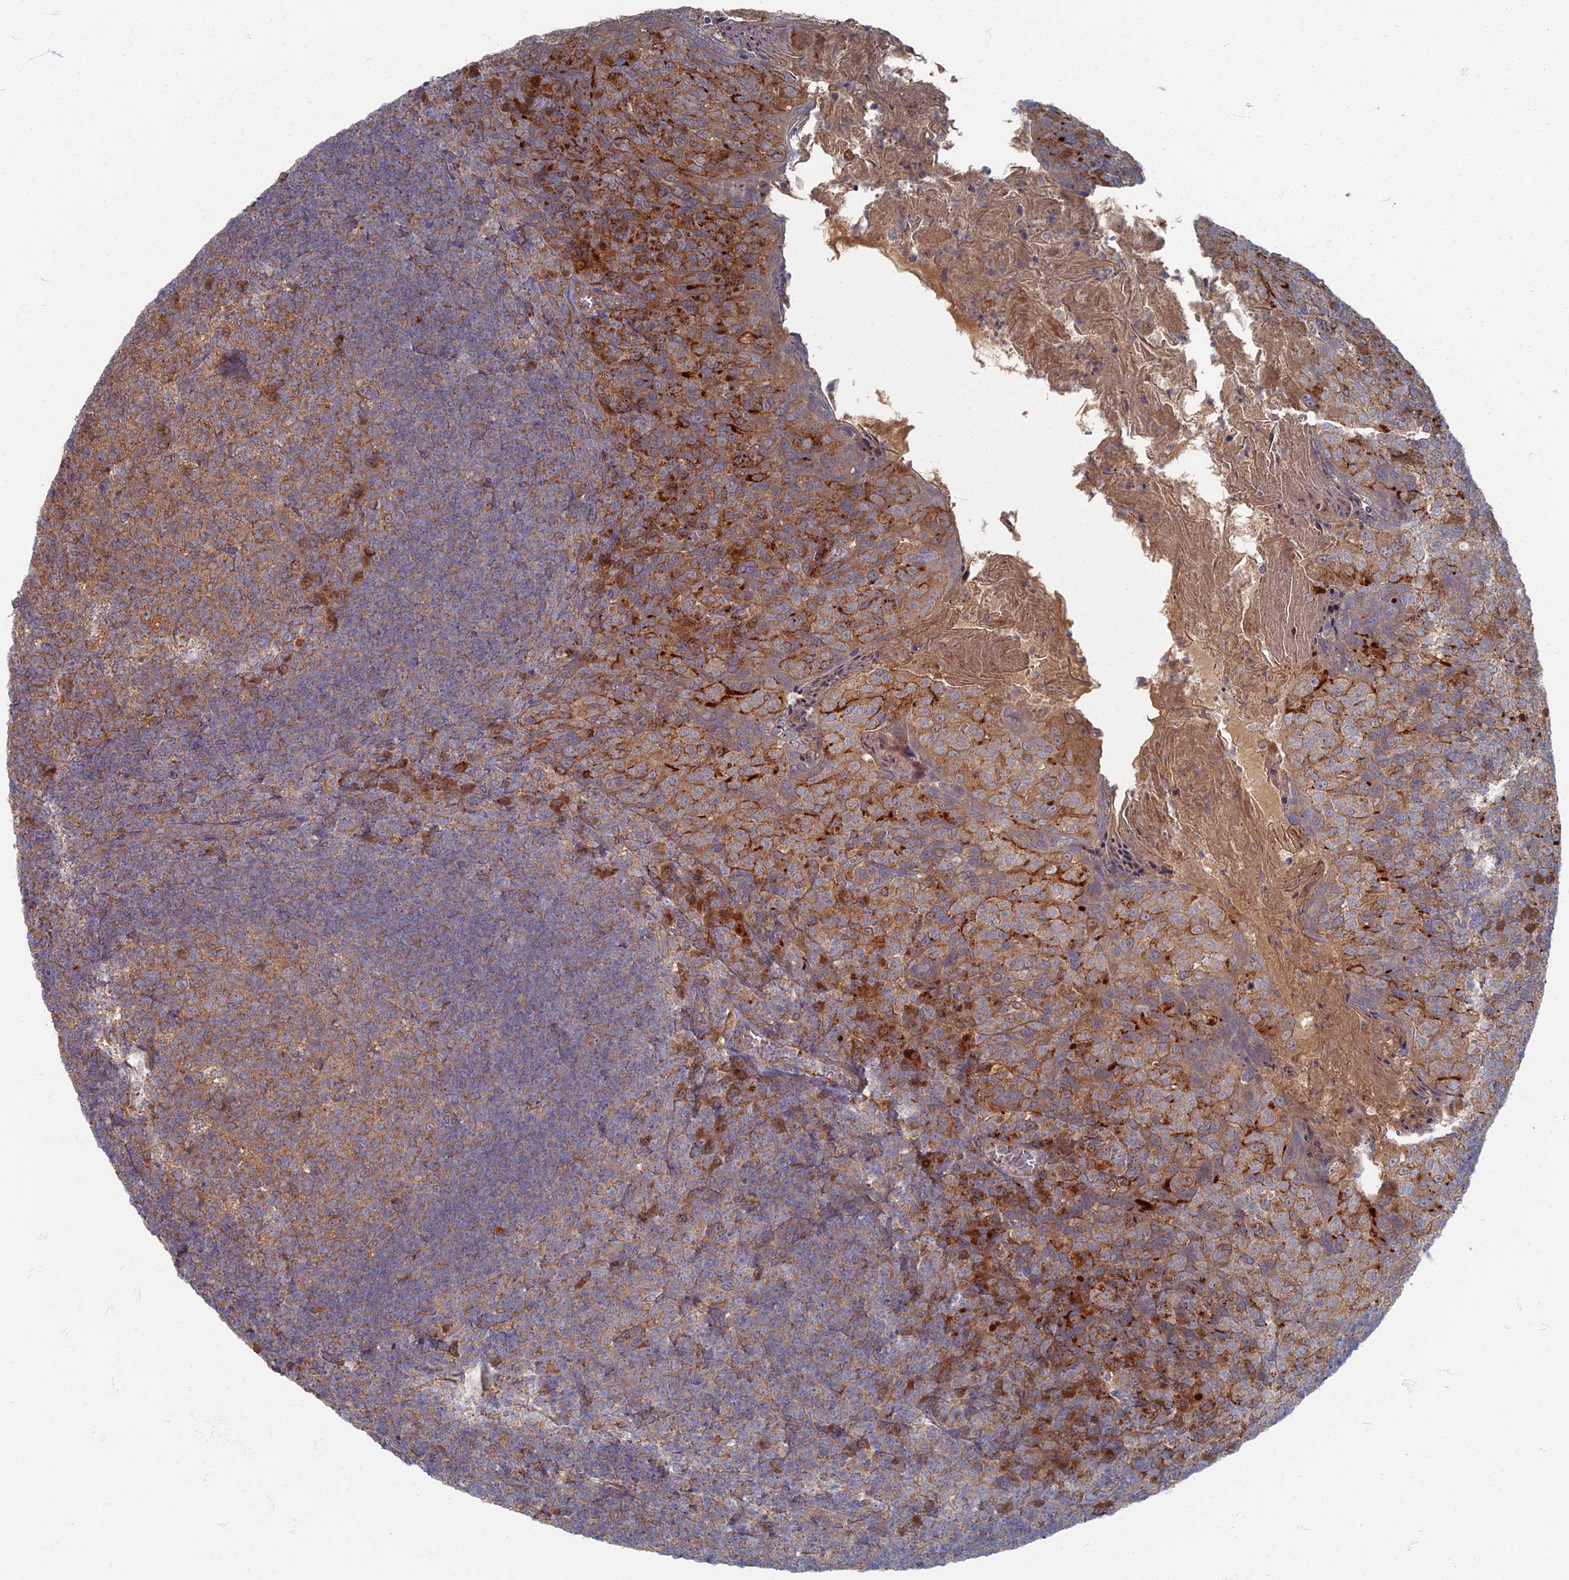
{"staining": {"intensity": "moderate", "quantity": ">75%", "location": "cytoplasmic/membranous"}, "tissue": "tonsil", "cell_type": "Germinal center cells", "image_type": "normal", "snomed": [{"axis": "morphology", "description": "Normal tissue, NOS"}, {"axis": "topography", "description": "Tonsil"}], "caption": "Benign tonsil demonstrates moderate cytoplasmic/membranous positivity in approximately >75% of germinal center cells.", "gene": "PPCDC", "patient": {"sex": "female", "age": 10}}